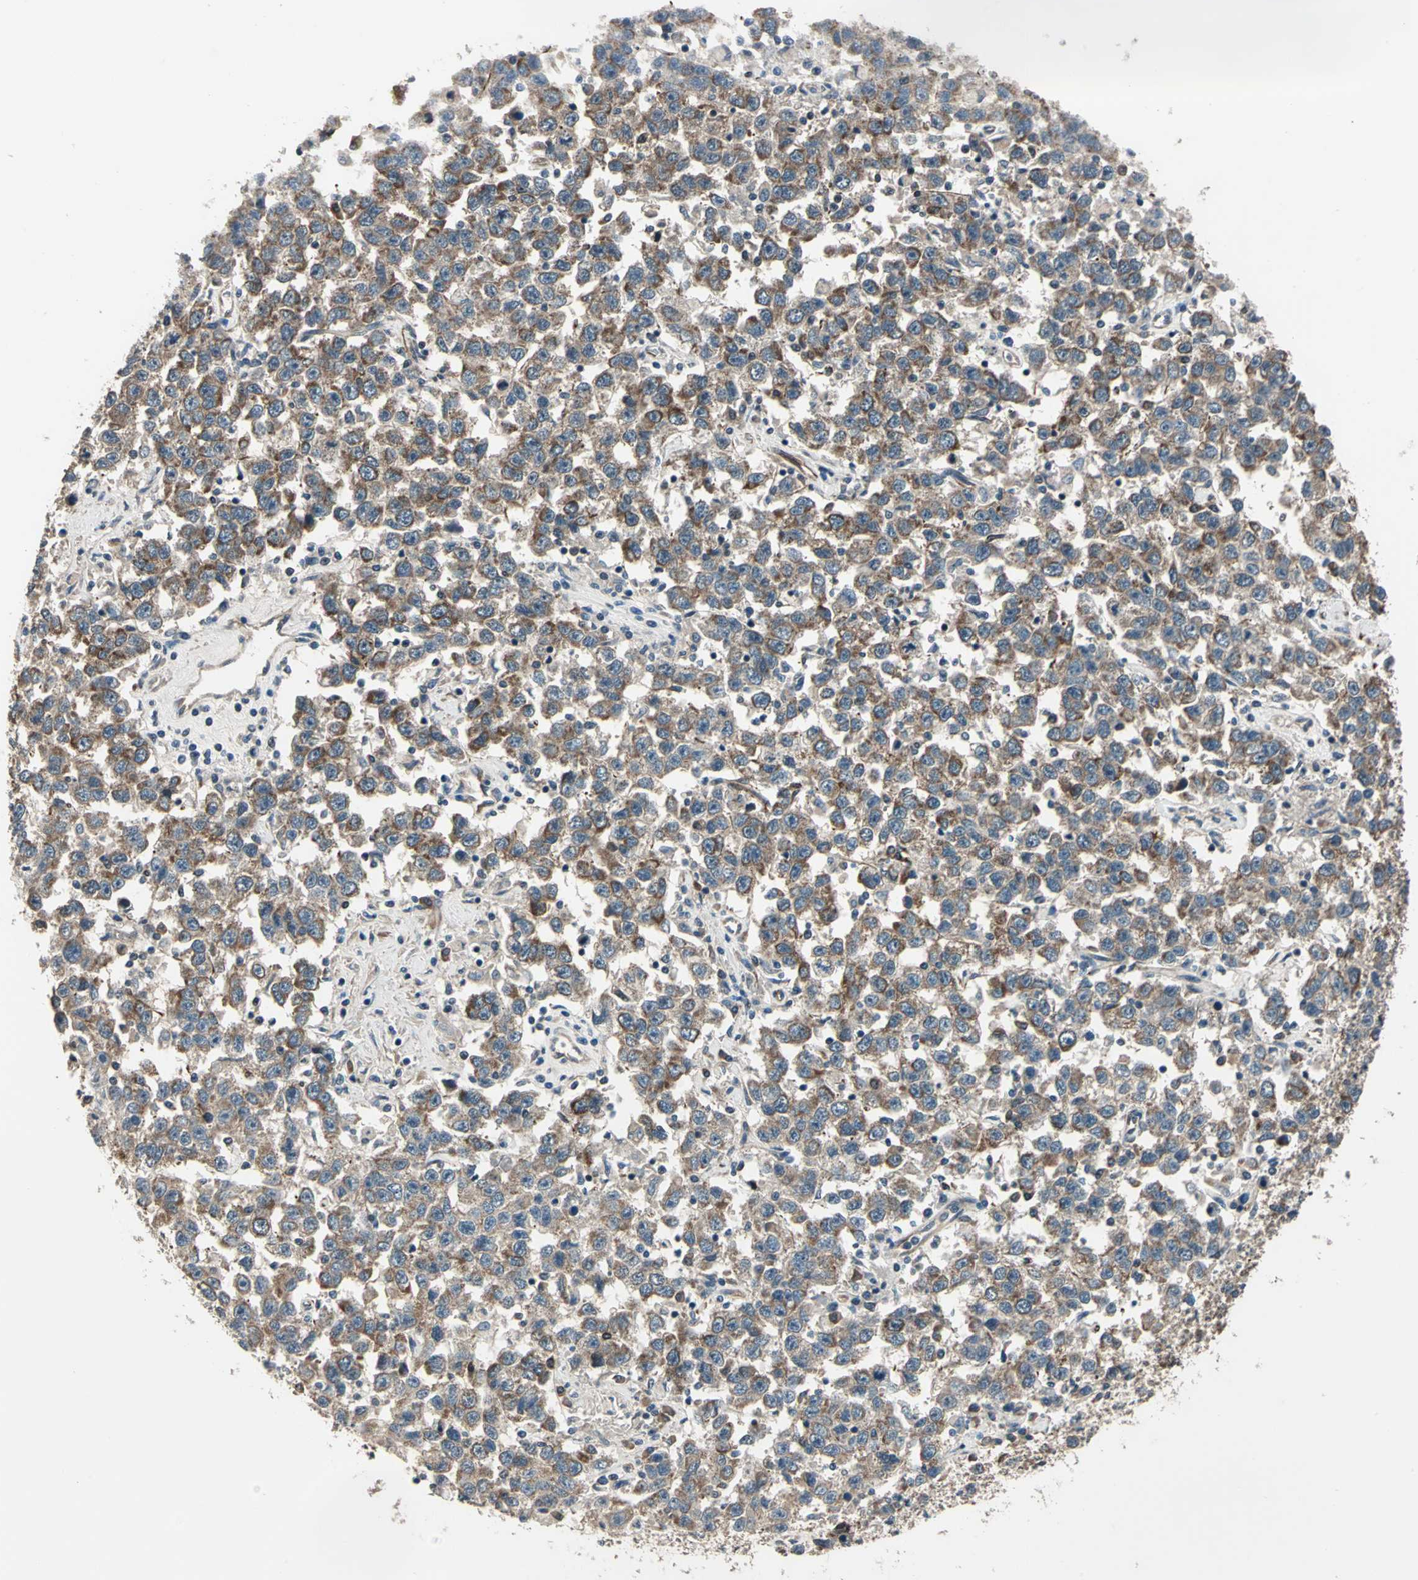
{"staining": {"intensity": "moderate", "quantity": ">75%", "location": "cytoplasmic/membranous"}, "tissue": "testis cancer", "cell_type": "Tumor cells", "image_type": "cancer", "snomed": [{"axis": "morphology", "description": "Seminoma, NOS"}, {"axis": "topography", "description": "Testis"}], "caption": "Moderate cytoplasmic/membranous expression for a protein is identified in approximately >75% of tumor cells of seminoma (testis) using IHC.", "gene": "EXD2", "patient": {"sex": "male", "age": 41}}